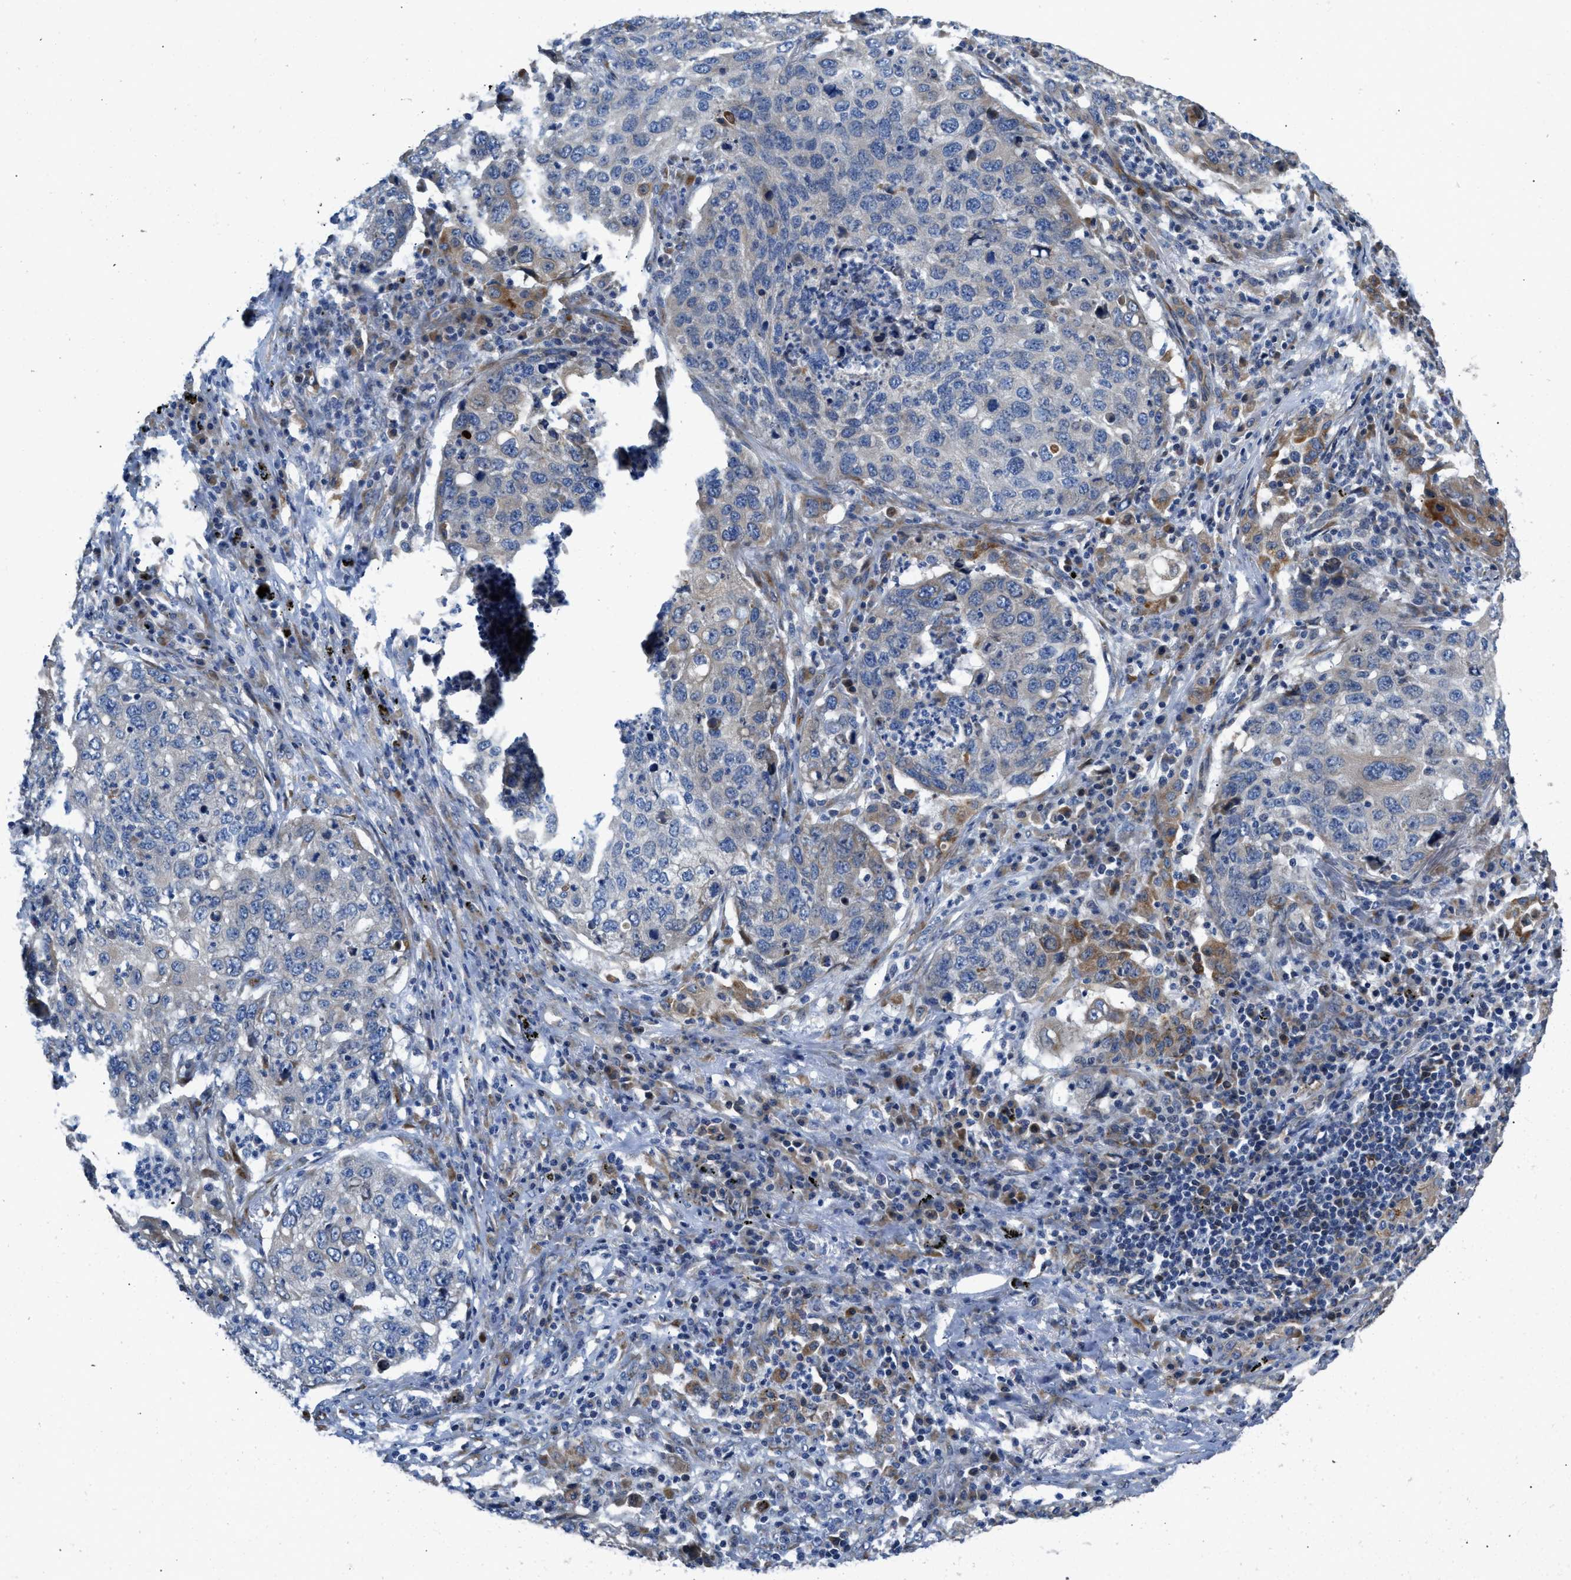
{"staining": {"intensity": "weak", "quantity": "<25%", "location": "cytoplasmic/membranous"}, "tissue": "lung cancer", "cell_type": "Tumor cells", "image_type": "cancer", "snomed": [{"axis": "morphology", "description": "Squamous cell carcinoma, NOS"}, {"axis": "topography", "description": "Lung"}], "caption": "DAB immunohistochemical staining of lung cancer (squamous cell carcinoma) displays no significant expression in tumor cells.", "gene": "GGCX", "patient": {"sex": "female", "age": 63}}